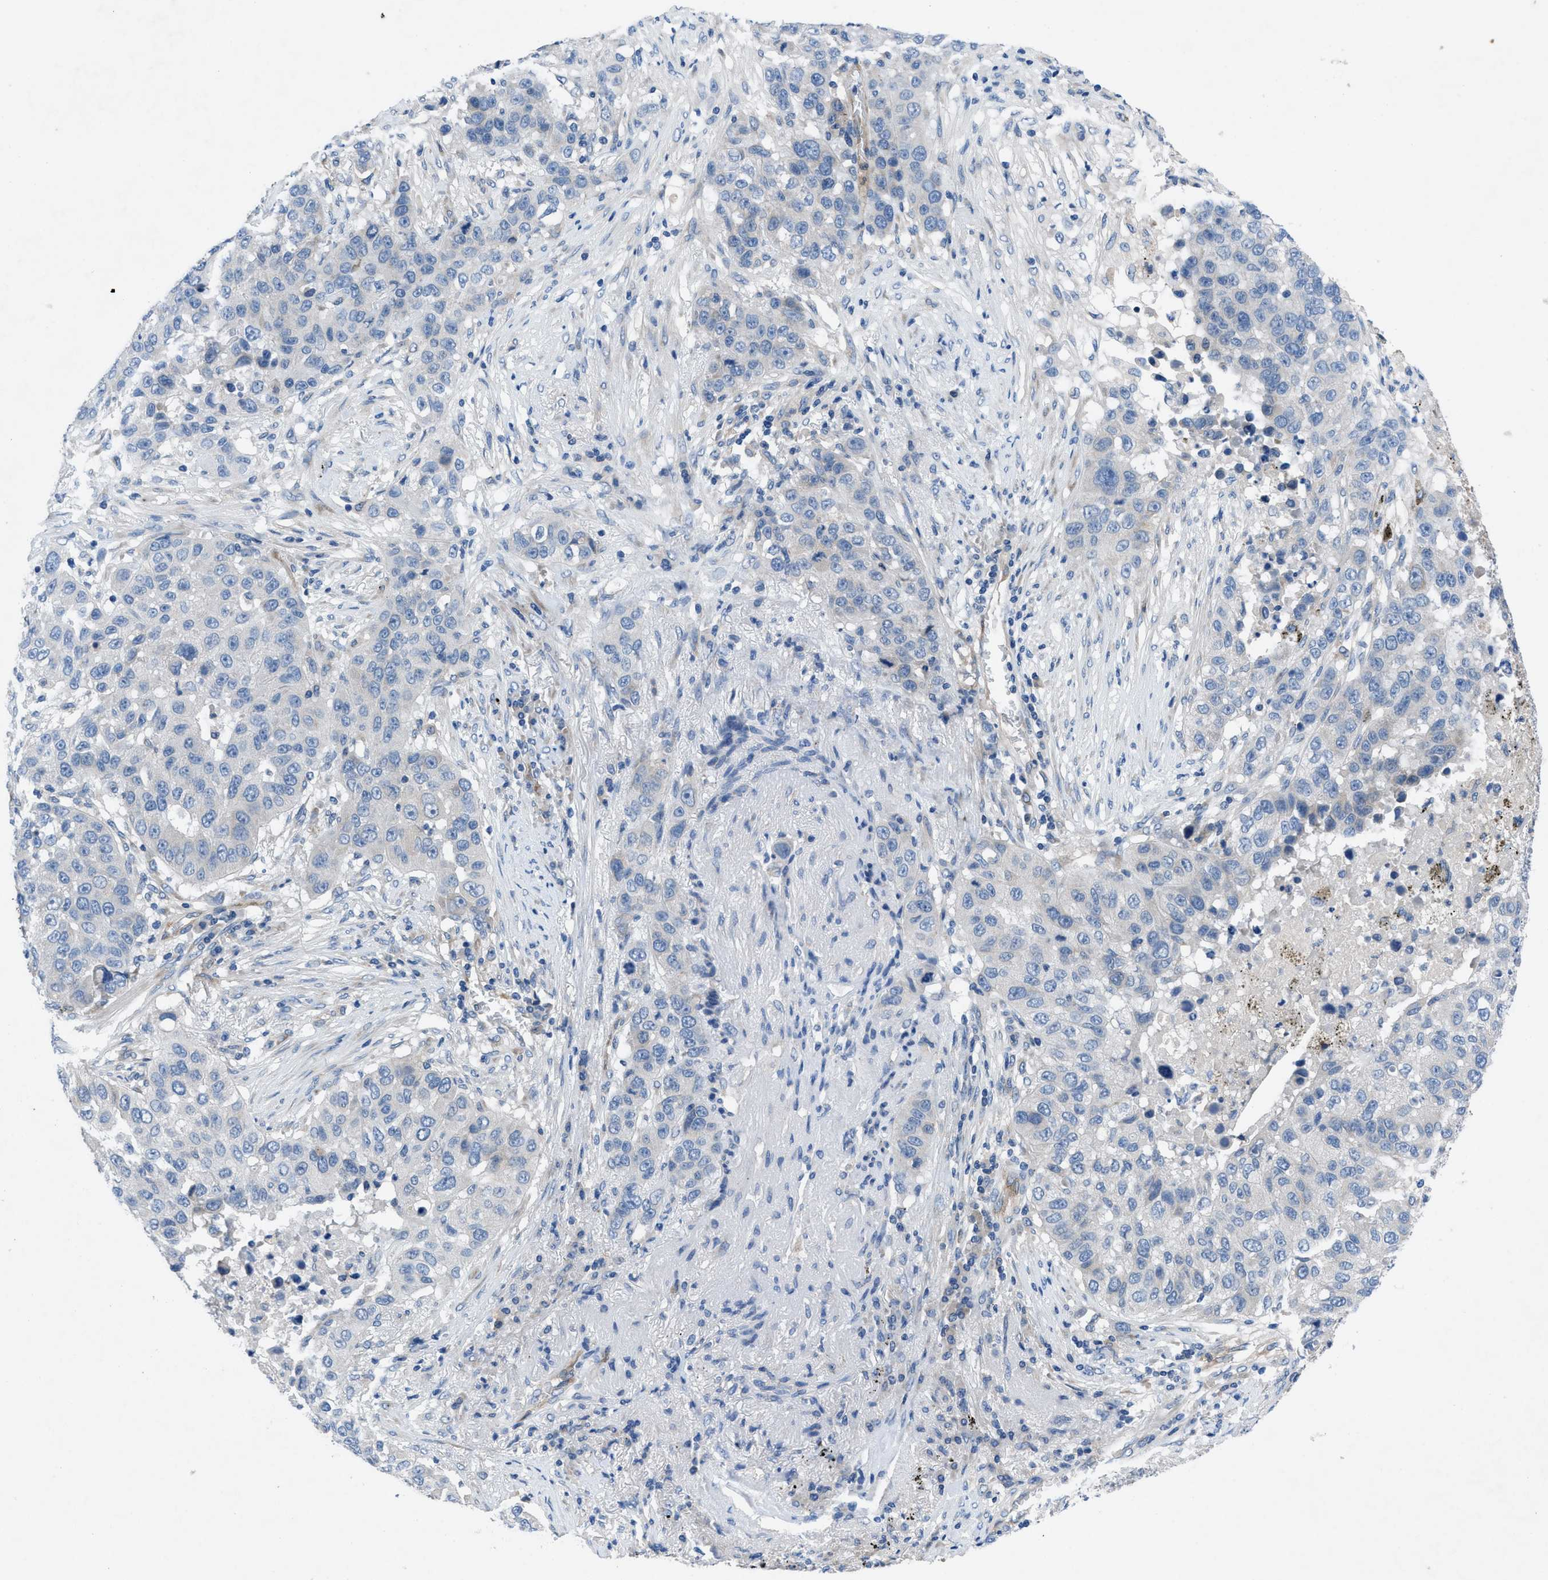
{"staining": {"intensity": "negative", "quantity": "none", "location": "none"}, "tissue": "lung cancer", "cell_type": "Tumor cells", "image_type": "cancer", "snomed": [{"axis": "morphology", "description": "Squamous cell carcinoma, NOS"}, {"axis": "topography", "description": "Lung"}], "caption": "An image of human lung squamous cell carcinoma is negative for staining in tumor cells. The staining was performed using DAB (3,3'-diaminobenzidine) to visualize the protein expression in brown, while the nuclei were stained in blue with hematoxylin (Magnification: 20x).", "gene": "PGR", "patient": {"sex": "male", "age": 57}}